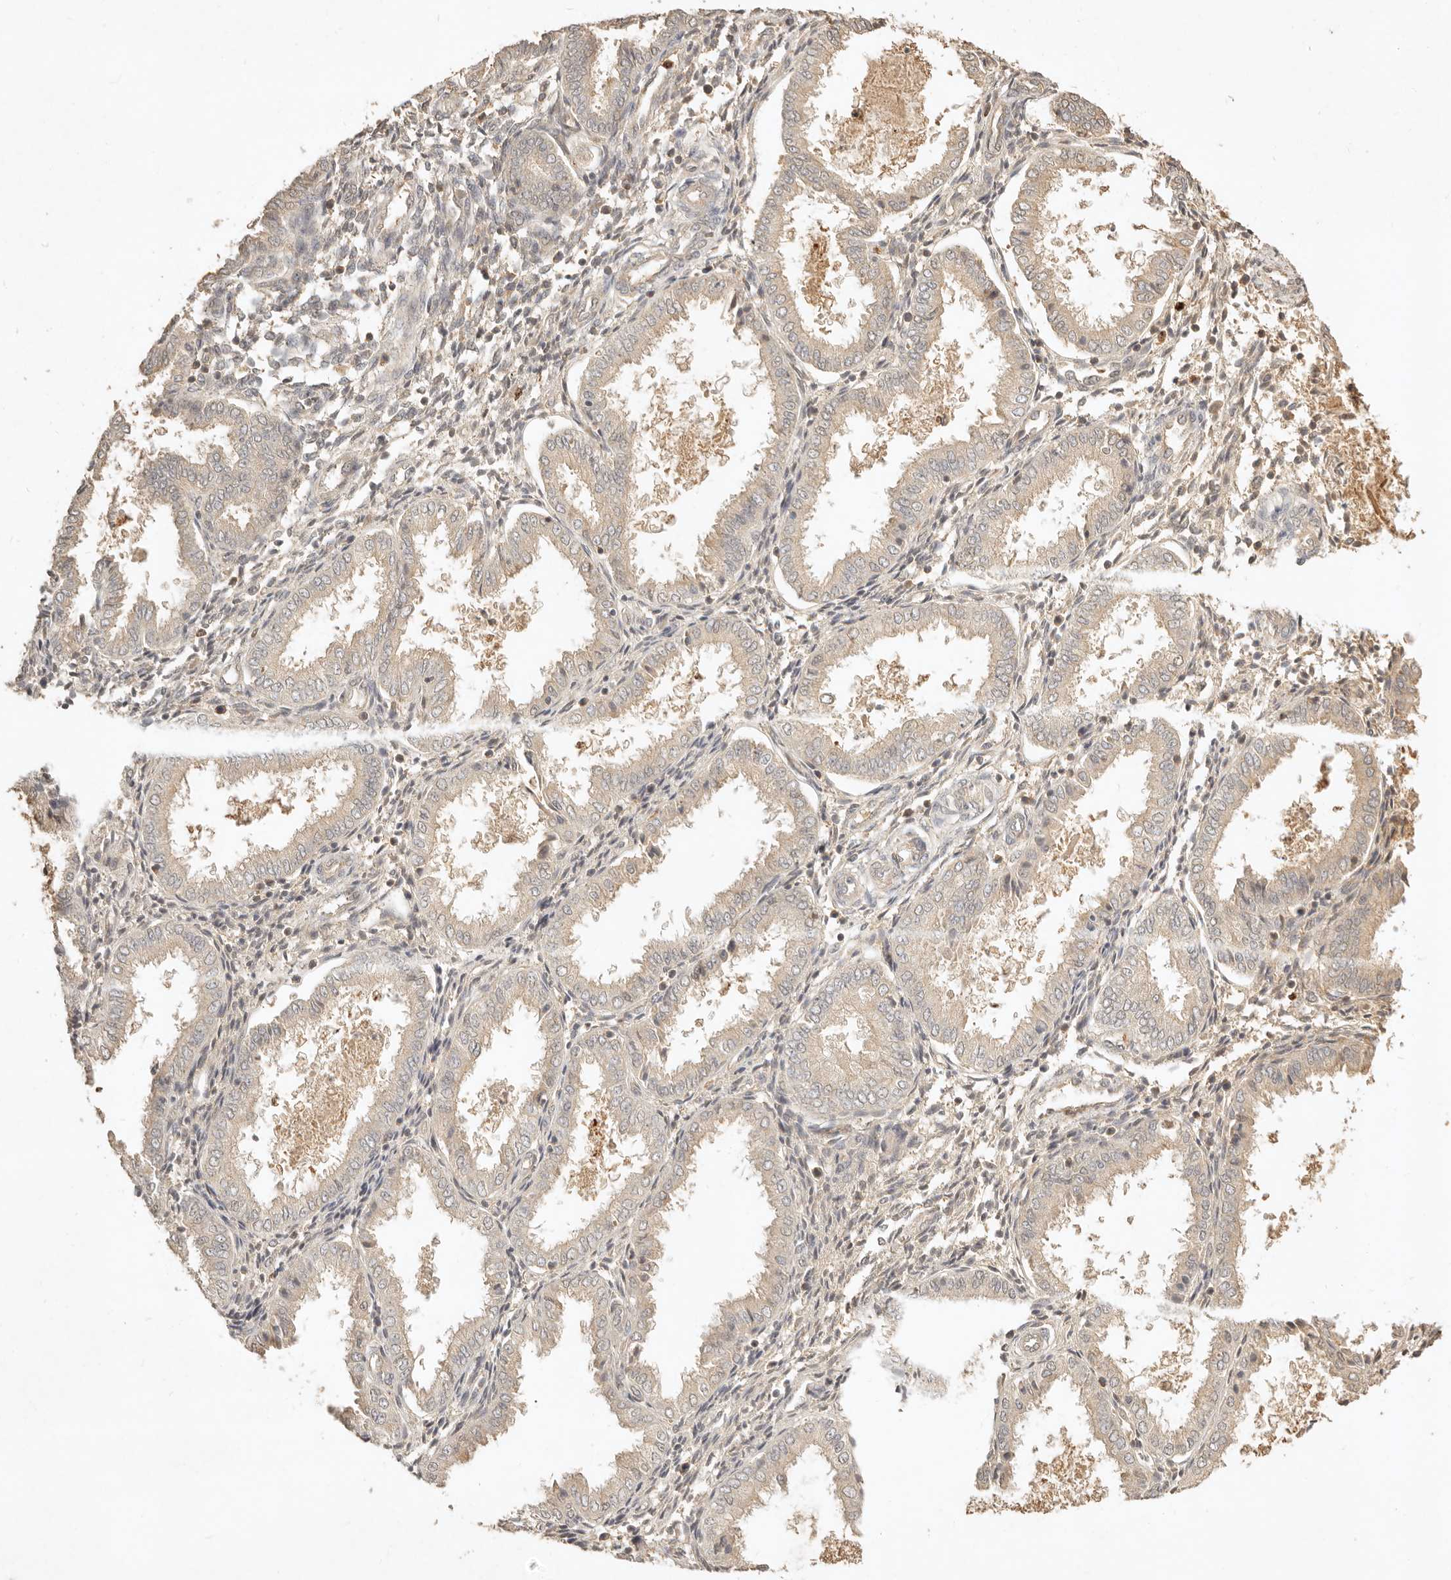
{"staining": {"intensity": "weak", "quantity": "25%-75%", "location": "cytoplasmic/membranous,nuclear"}, "tissue": "endometrium", "cell_type": "Cells in endometrial stroma", "image_type": "normal", "snomed": [{"axis": "morphology", "description": "Normal tissue, NOS"}, {"axis": "topography", "description": "Endometrium"}], "caption": "Brown immunohistochemical staining in normal human endometrium shows weak cytoplasmic/membranous,nuclear staining in approximately 25%-75% of cells in endometrial stroma. (DAB (3,3'-diaminobenzidine) IHC, brown staining for protein, blue staining for nuclei).", "gene": "KIF2B", "patient": {"sex": "female", "age": 33}}